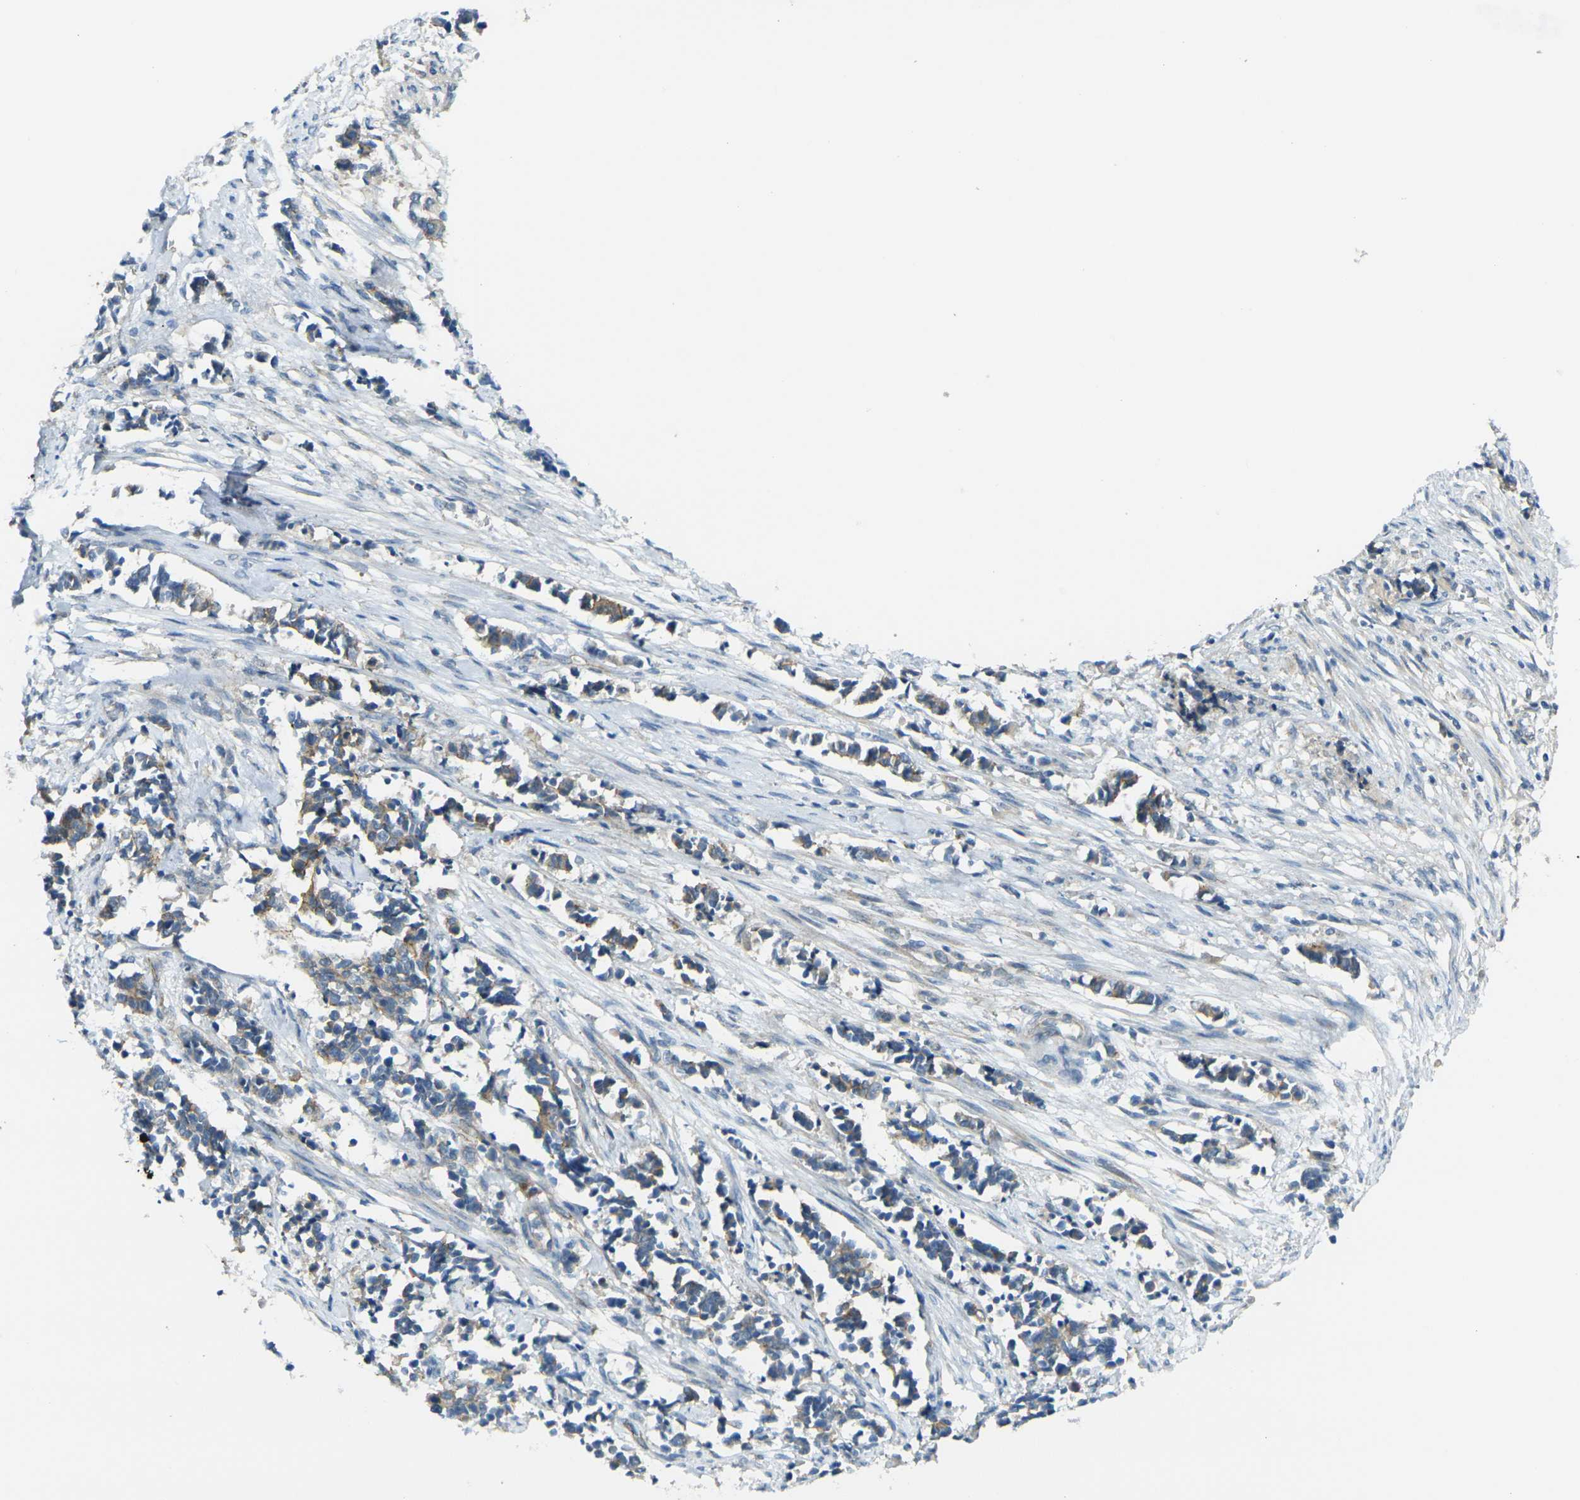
{"staining": {"intensity": "weak", "quantity": "25%-75%", "location": "cytoplasmic/membranous"}, "tissue": "cervical cancer", "cell_type": "Tumor cells", "image_type": "cancer", "snomed": [{"axis": "morphology", "description": "Normal tissue, NOS"}, {"axis": "morphology", "description": "Squamous cell carcinoma, NOS"}, {"axis": "topography", "description": "Cervix"}], "caption": "Human squamous cell carcinoma (cervical) stained for a protein (brown) displays weak cytoplasmic/membranous positive positivity in approximately 25%-75% of tumor cells.", "gene": "RHBDD1", "patient": {"sex": "female", "age": 35}}